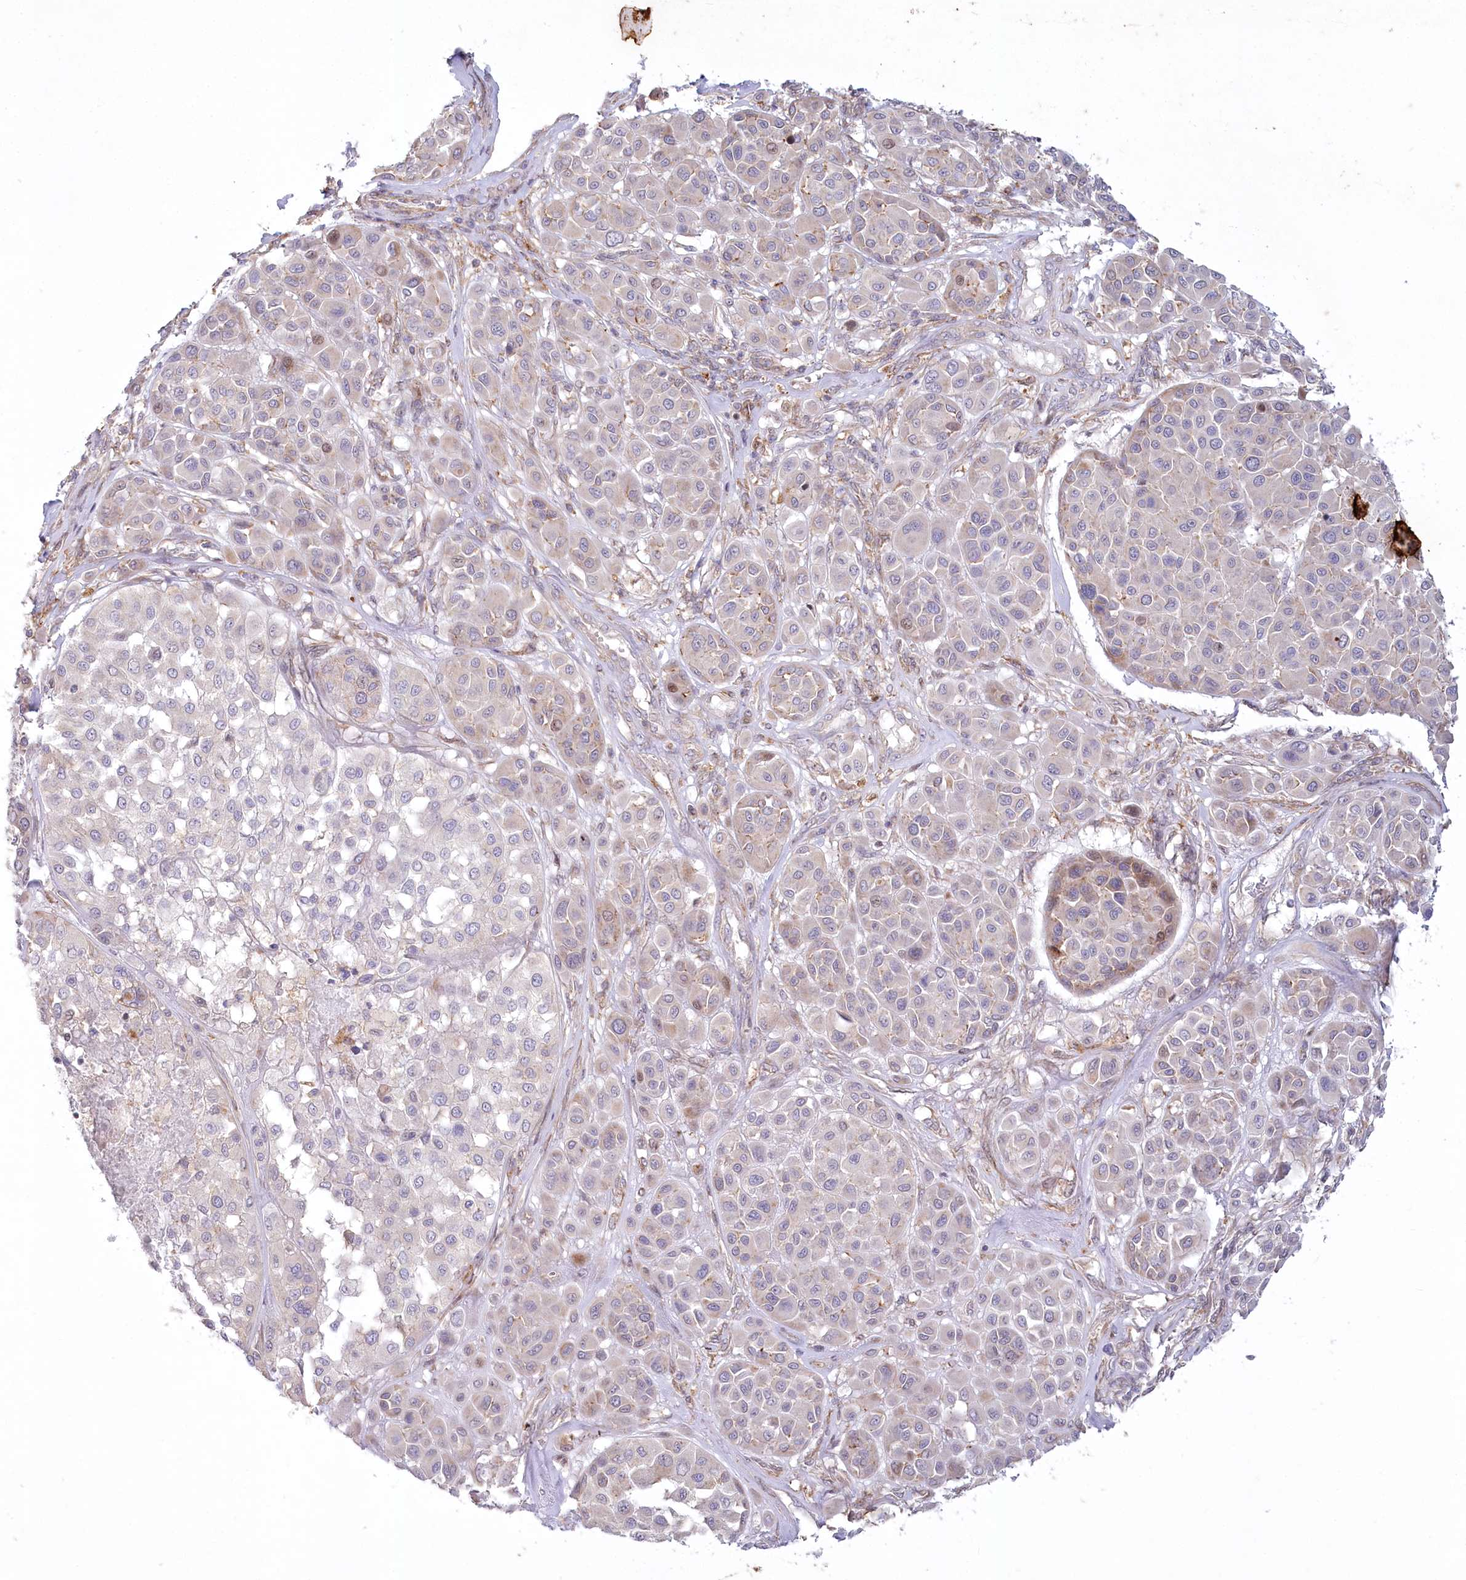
{"staining": {"intensity": "weak", "quantity": "<25%", "location": "cytoplasmic/membranous"}, "tissue": "melanoma", "cell_type": "Tumor cells", "image_type": "cancer", "snomed": [{"axis": "morphology", "description": "Malignant melanoma, Metastatic site"}, {"axis": "topography", "description": "Soft tissue"}], "caption": "This is an immunohistochemistry (IHC) image of malignant melanoma (metastatic site). There is no expression in tumor cells.", "gene": "MTG1", "patient": {"sex": "male", "age": 41}}